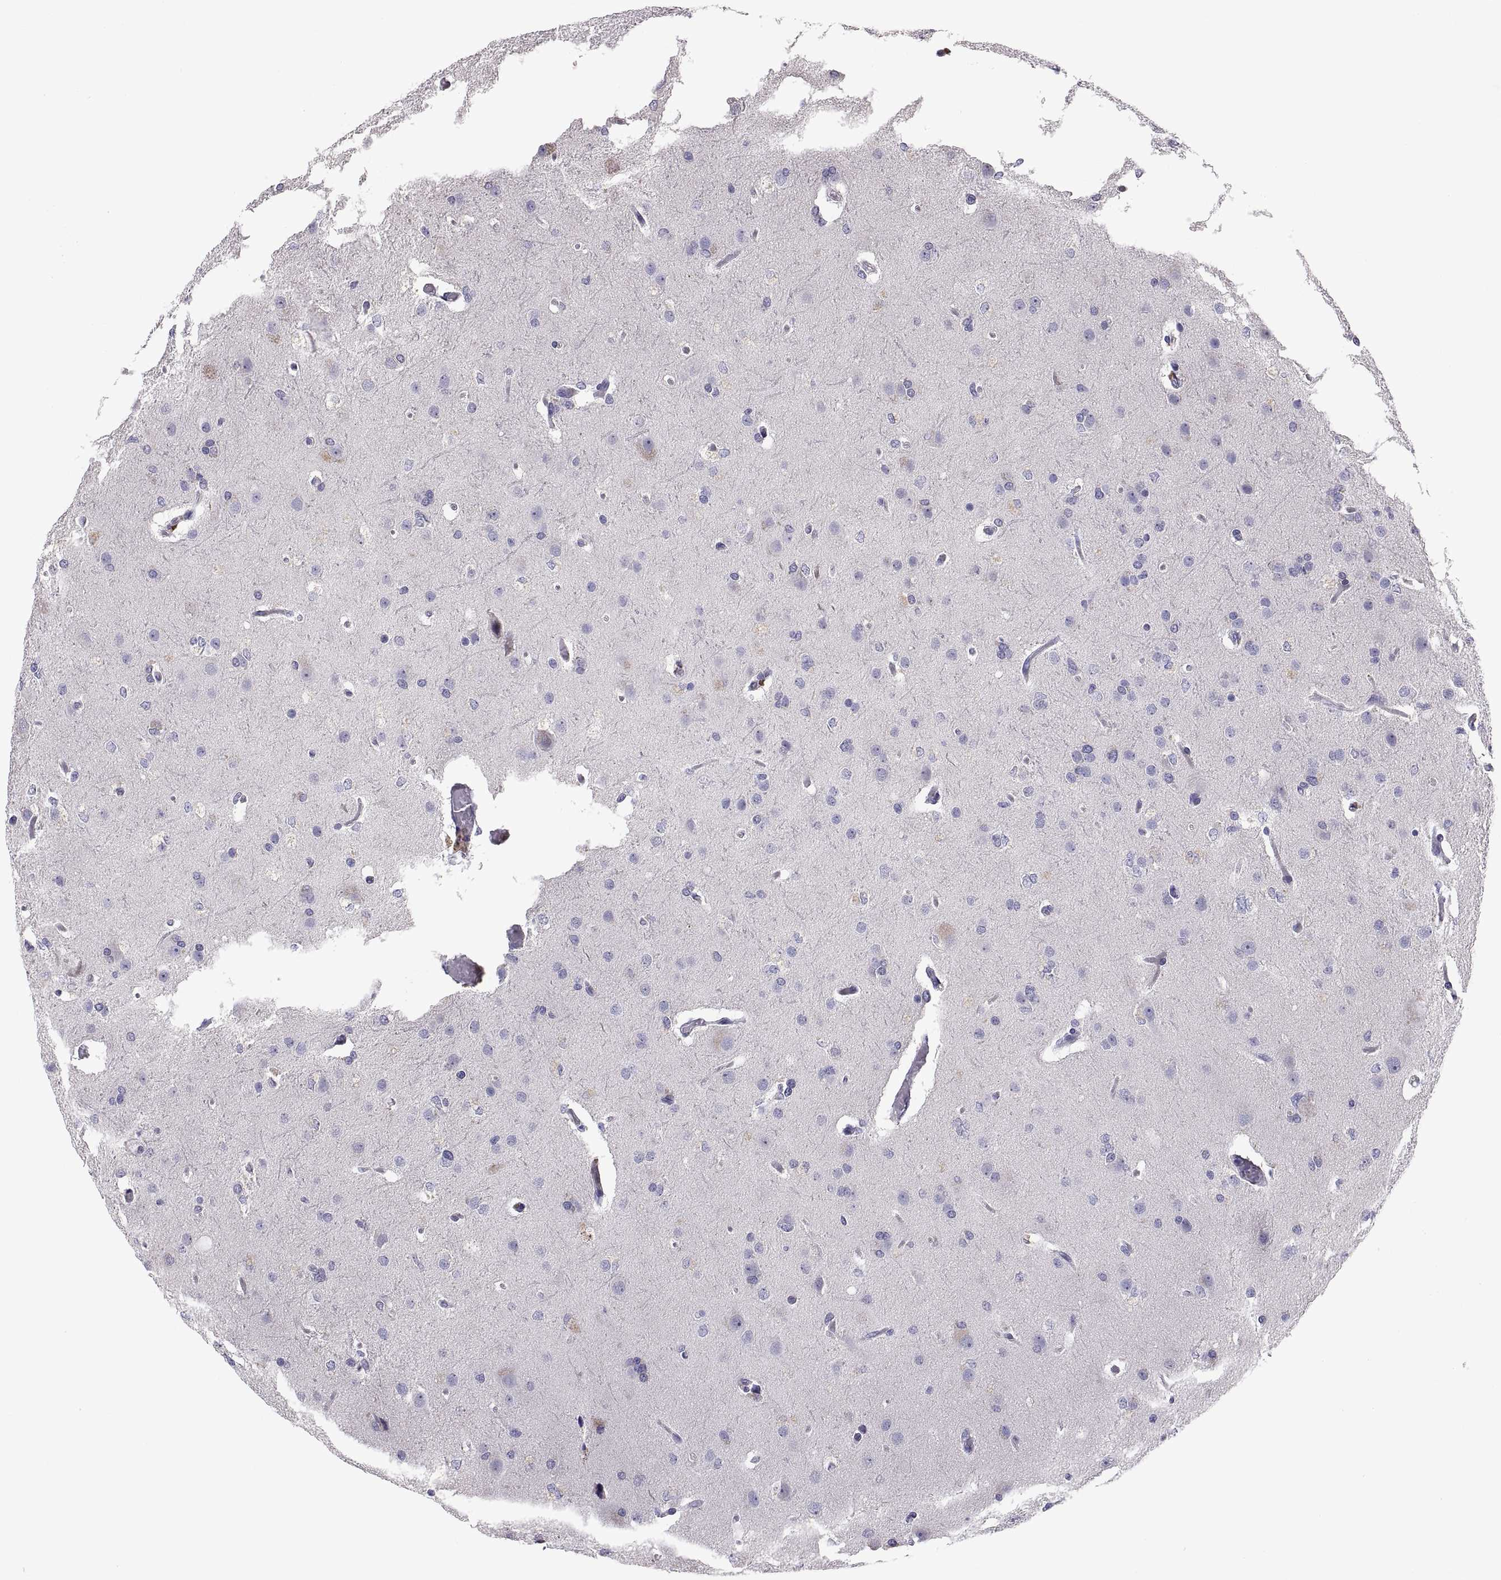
{"staining": {"intensity": "negative", "quantity": "none", "location": "none"}, "tissue": "glioma", "cell_type": "Tumor cells", "image_type": "cancer", "snomed": [{"axis": "morphology", "description": "Glioma, malignant, High grade"}, {"axis": "topography", "description": "Brain"}], "caption": "The photomicrograph shows no significant expression in tumor cells of malignant high-grade glioma.", "gene": "FAM170A", "patient": {"sex": "male", "age": 68}}